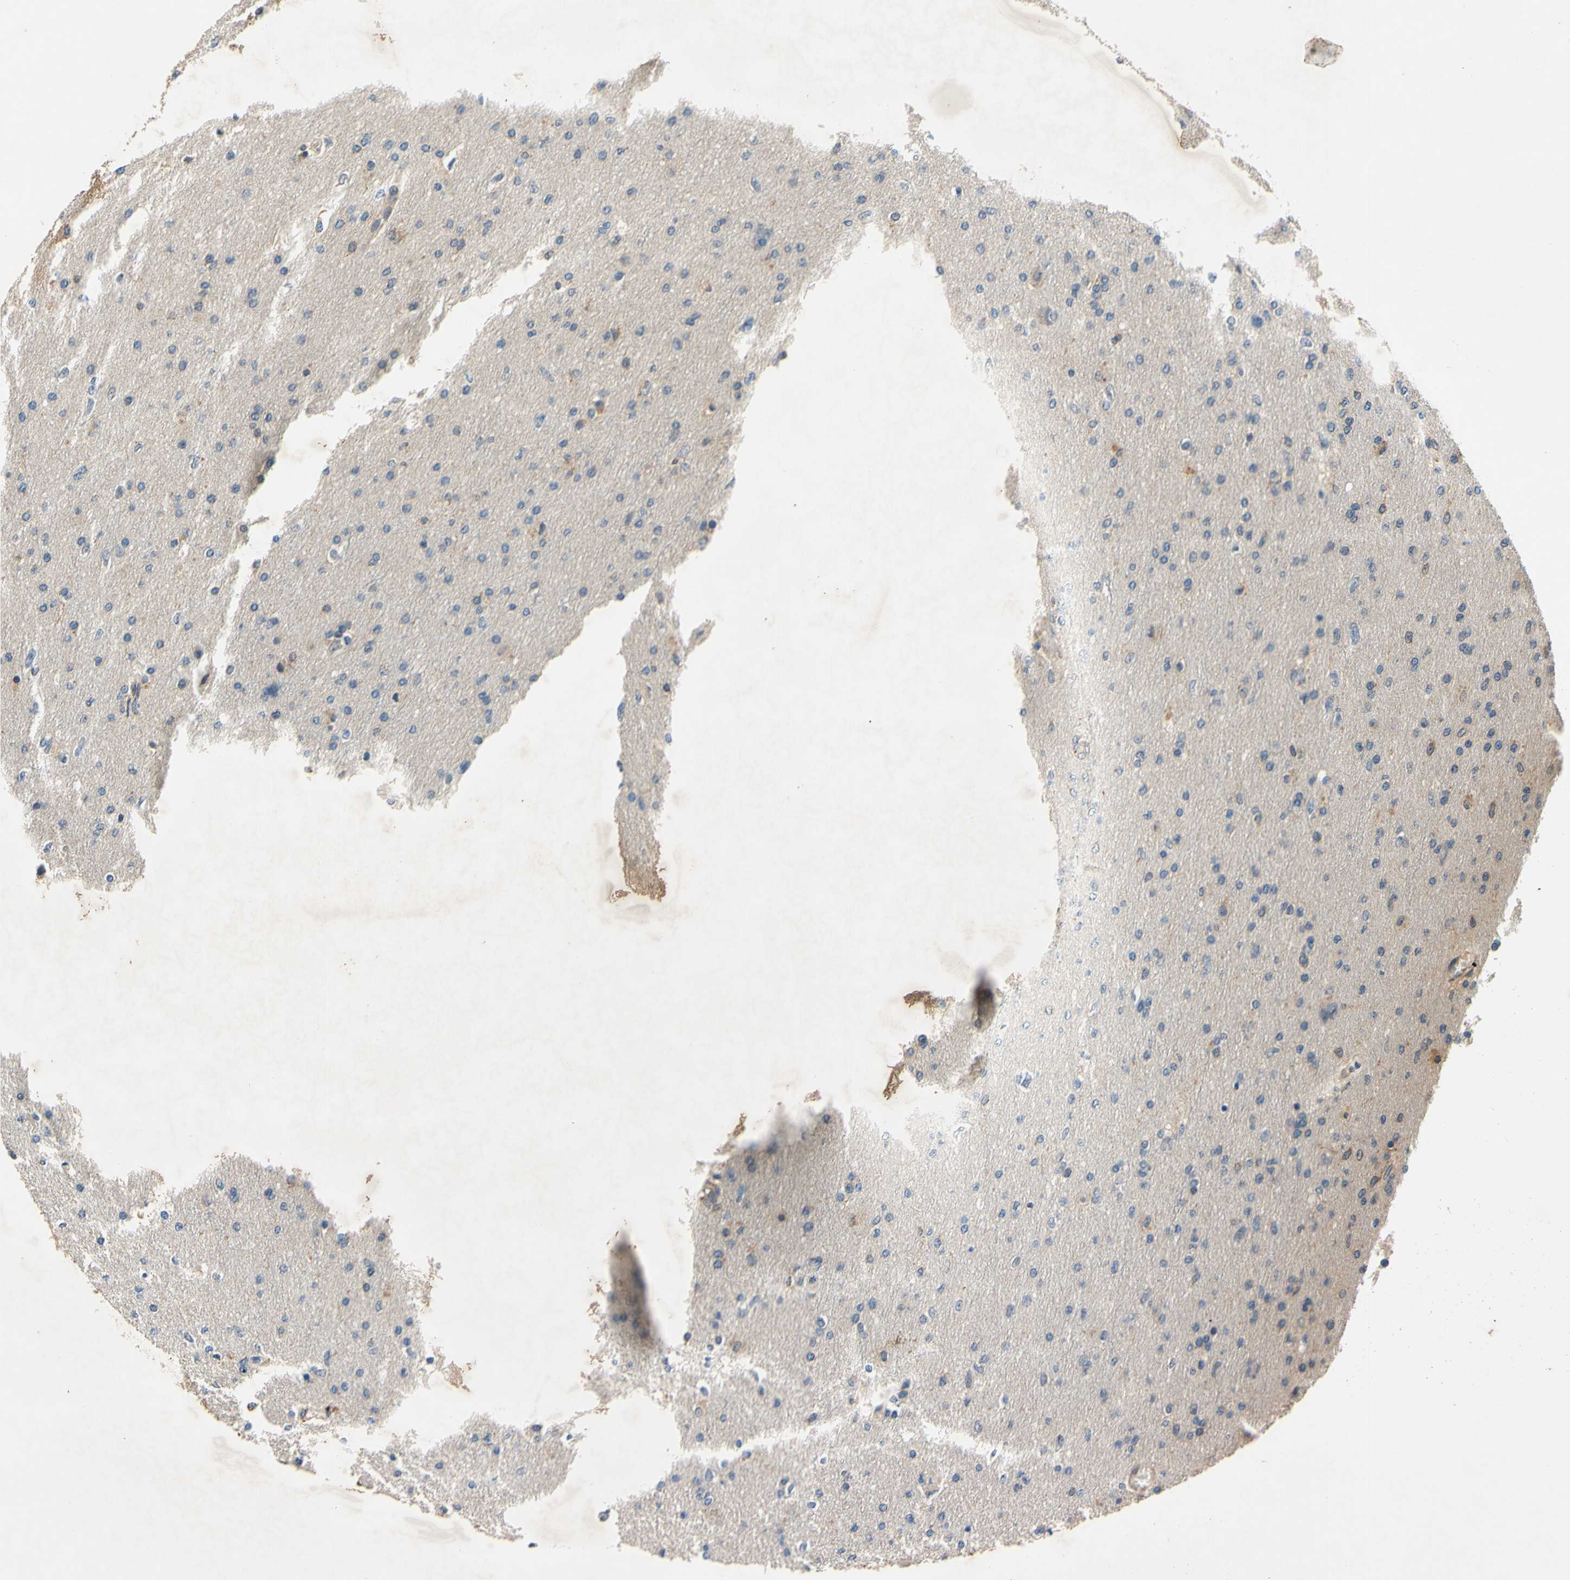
{"staining": {"intensity": "negative", "quantity": "none", "location": "none"}, "tissue": "glioma", "cell_type": "Tumor cells", "image_type": "cancer", "snomed": [{"axis": "morphology", "description": "Glioma, malignant, High grade"}, {"axis": "topography", "description": "Cerebral cortex"}], "caption": "Glioma stained for a protein using immunohistochemistry displays no positivity tumor cells.", "gene": "PLA2G4A", "patient": {"sex": "female", "age": 36}}